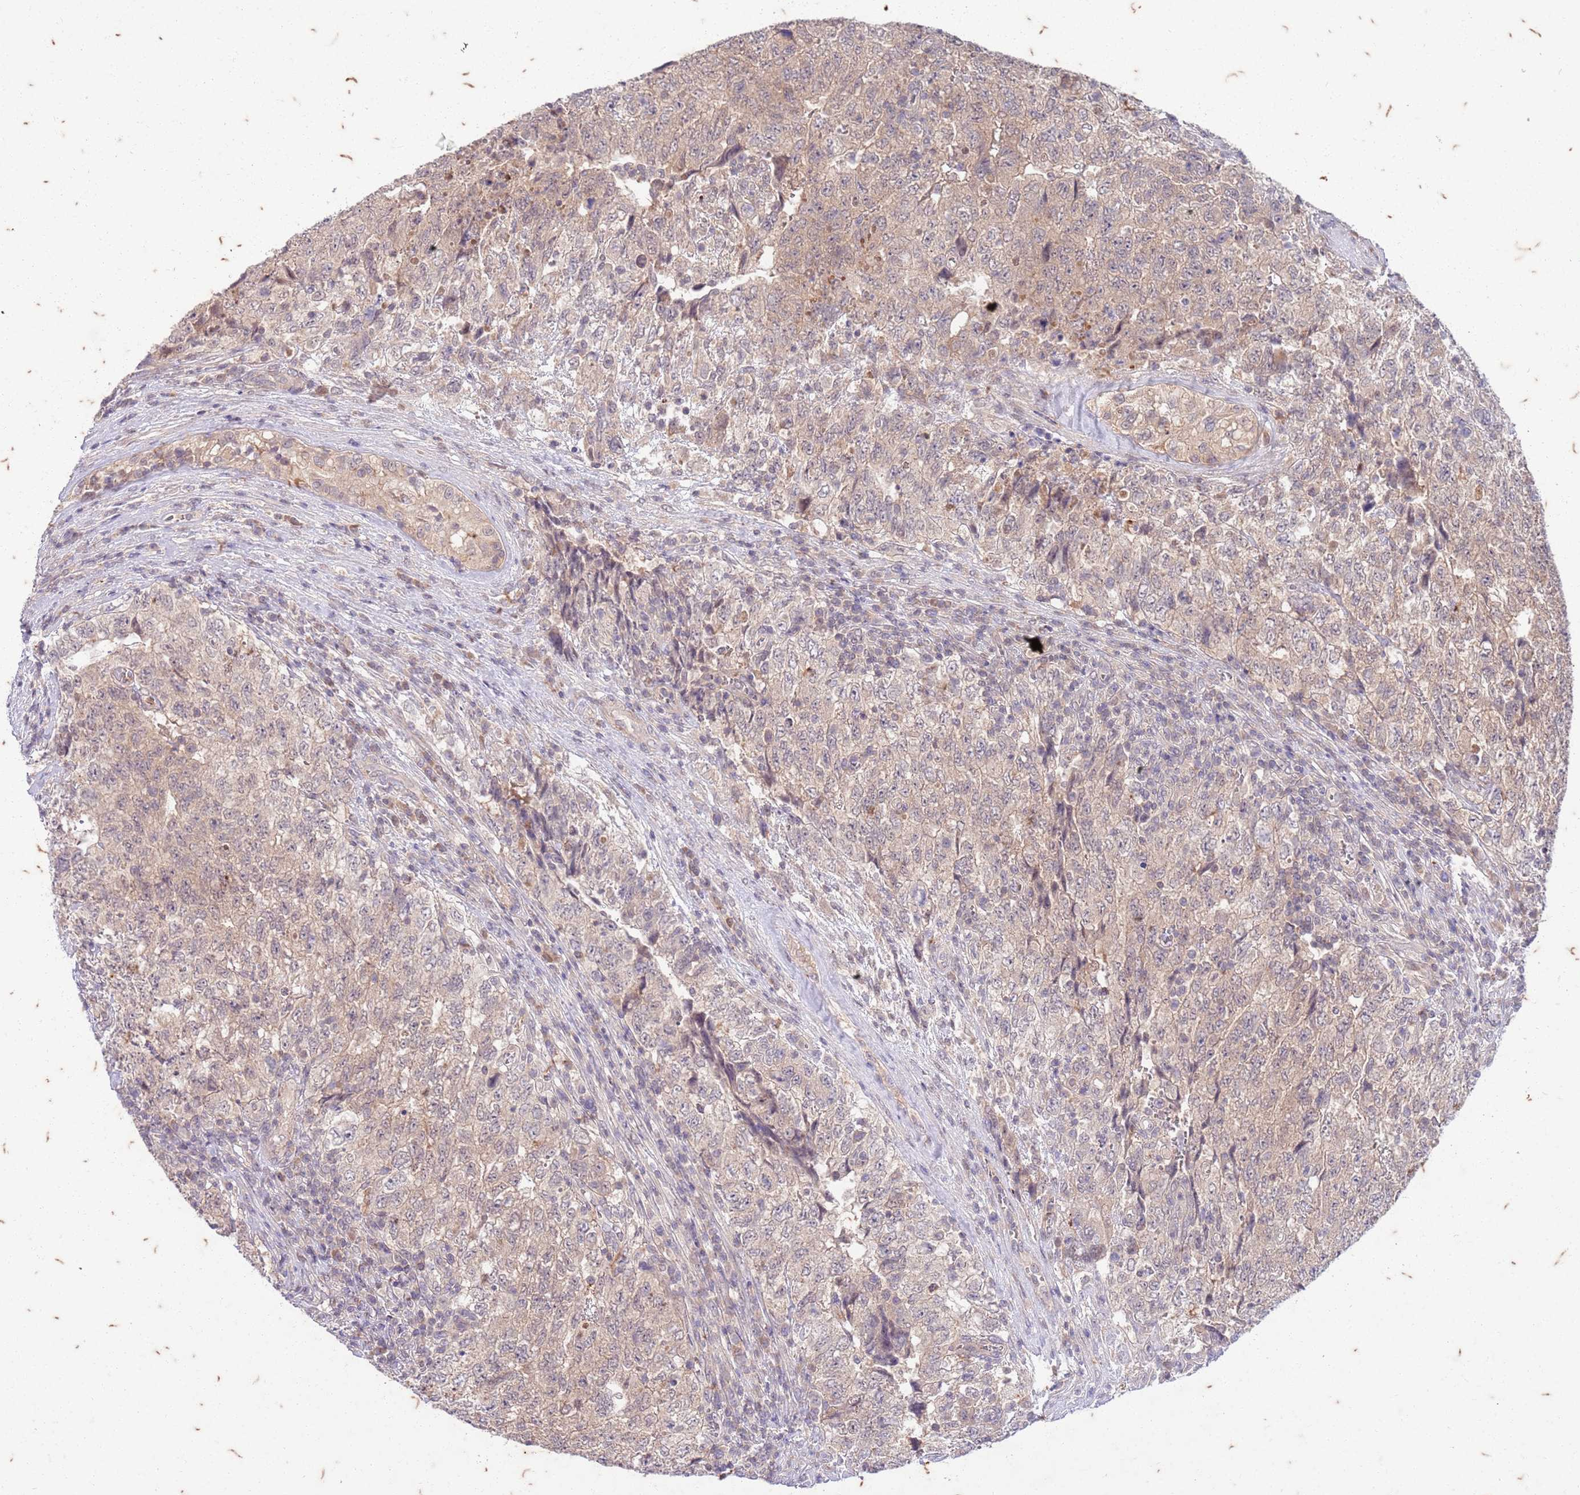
{"staining": {"intensity": "weak", "quantity": "25%-75%", "location": "cytoplasmic/membranous"}, "tissue": "testis cancer", "cell_type": "Tumor cells", "image_type": "cancer", "snomed": [{"axis": "morphology", "description": "Carcinoma, Embryonal, NOS"}, {"axis": "topography", "description": "Testis"}], "caption": "Weak cytoplasmic/membranous protein positivity is identified in approximately 25%-75% of tumor cells in testis embryonal carcinoma. (Stains: DAB in brown, nuclei in blue, Microscopy: brightfield microscopy at high magnification).", "gene": "RAPGEF3", "patient": {"sex": "male", "age": 34}}